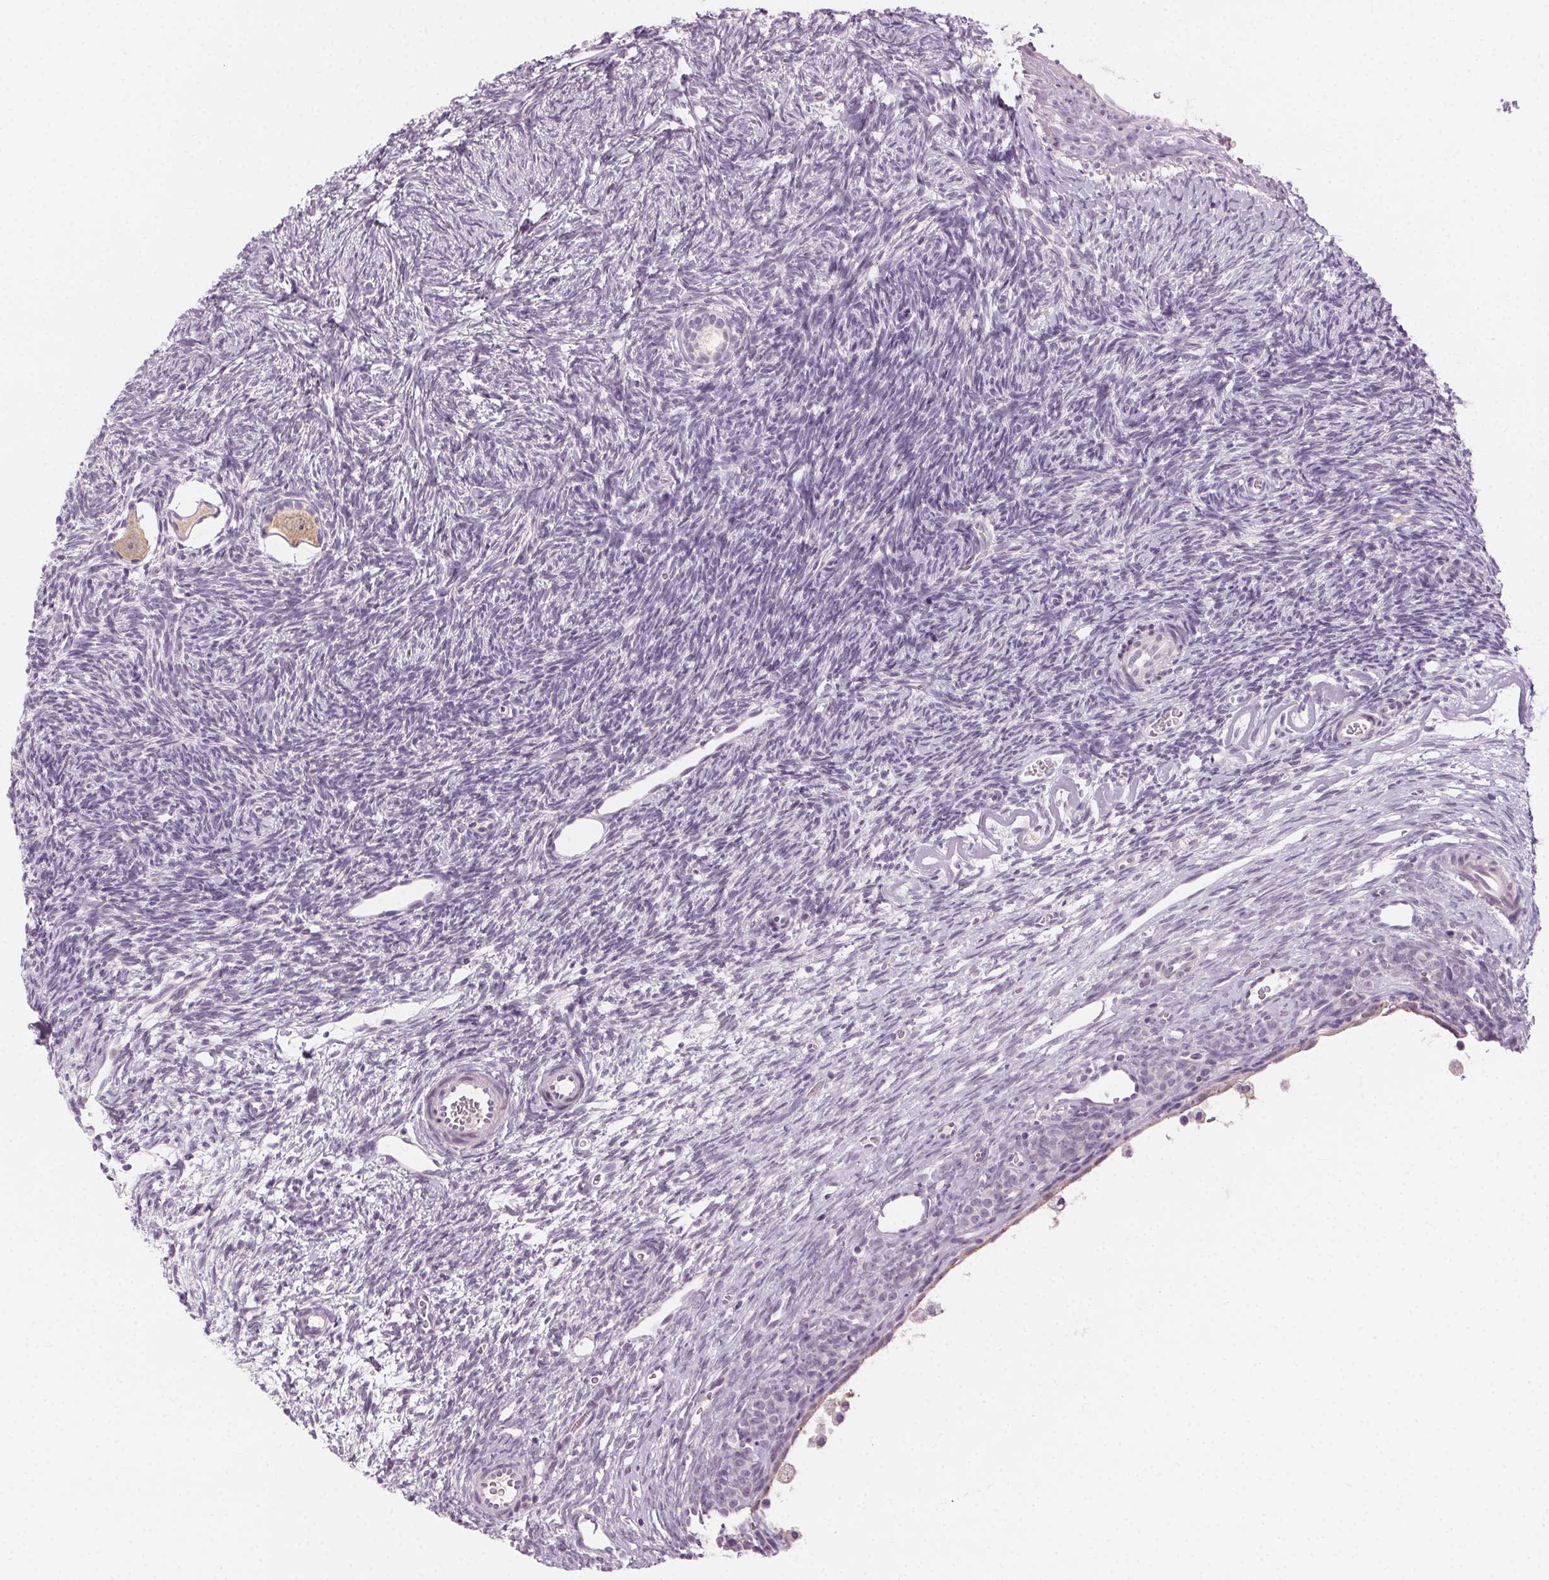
{"staining": {"intensity": "weak", "quantity": ">75%", "location": "cytoplasmic/membranous"}, "tissue": "ovary", "cell_type": "Follicle cells", "image_type": "normal", "snomed": [{"axis": "morphology", "description": "Normal tissue, NOS"}, {"axis": "topography", "description": "Ovary"}], "caption": "Immunohistochemical staining of benign ovary demonstrates weak cytoplasmic/membranous protein staining in about >75% of follicle cells.", "gene": "HSF5", "patient": {"sex": "female", "age": 34}}